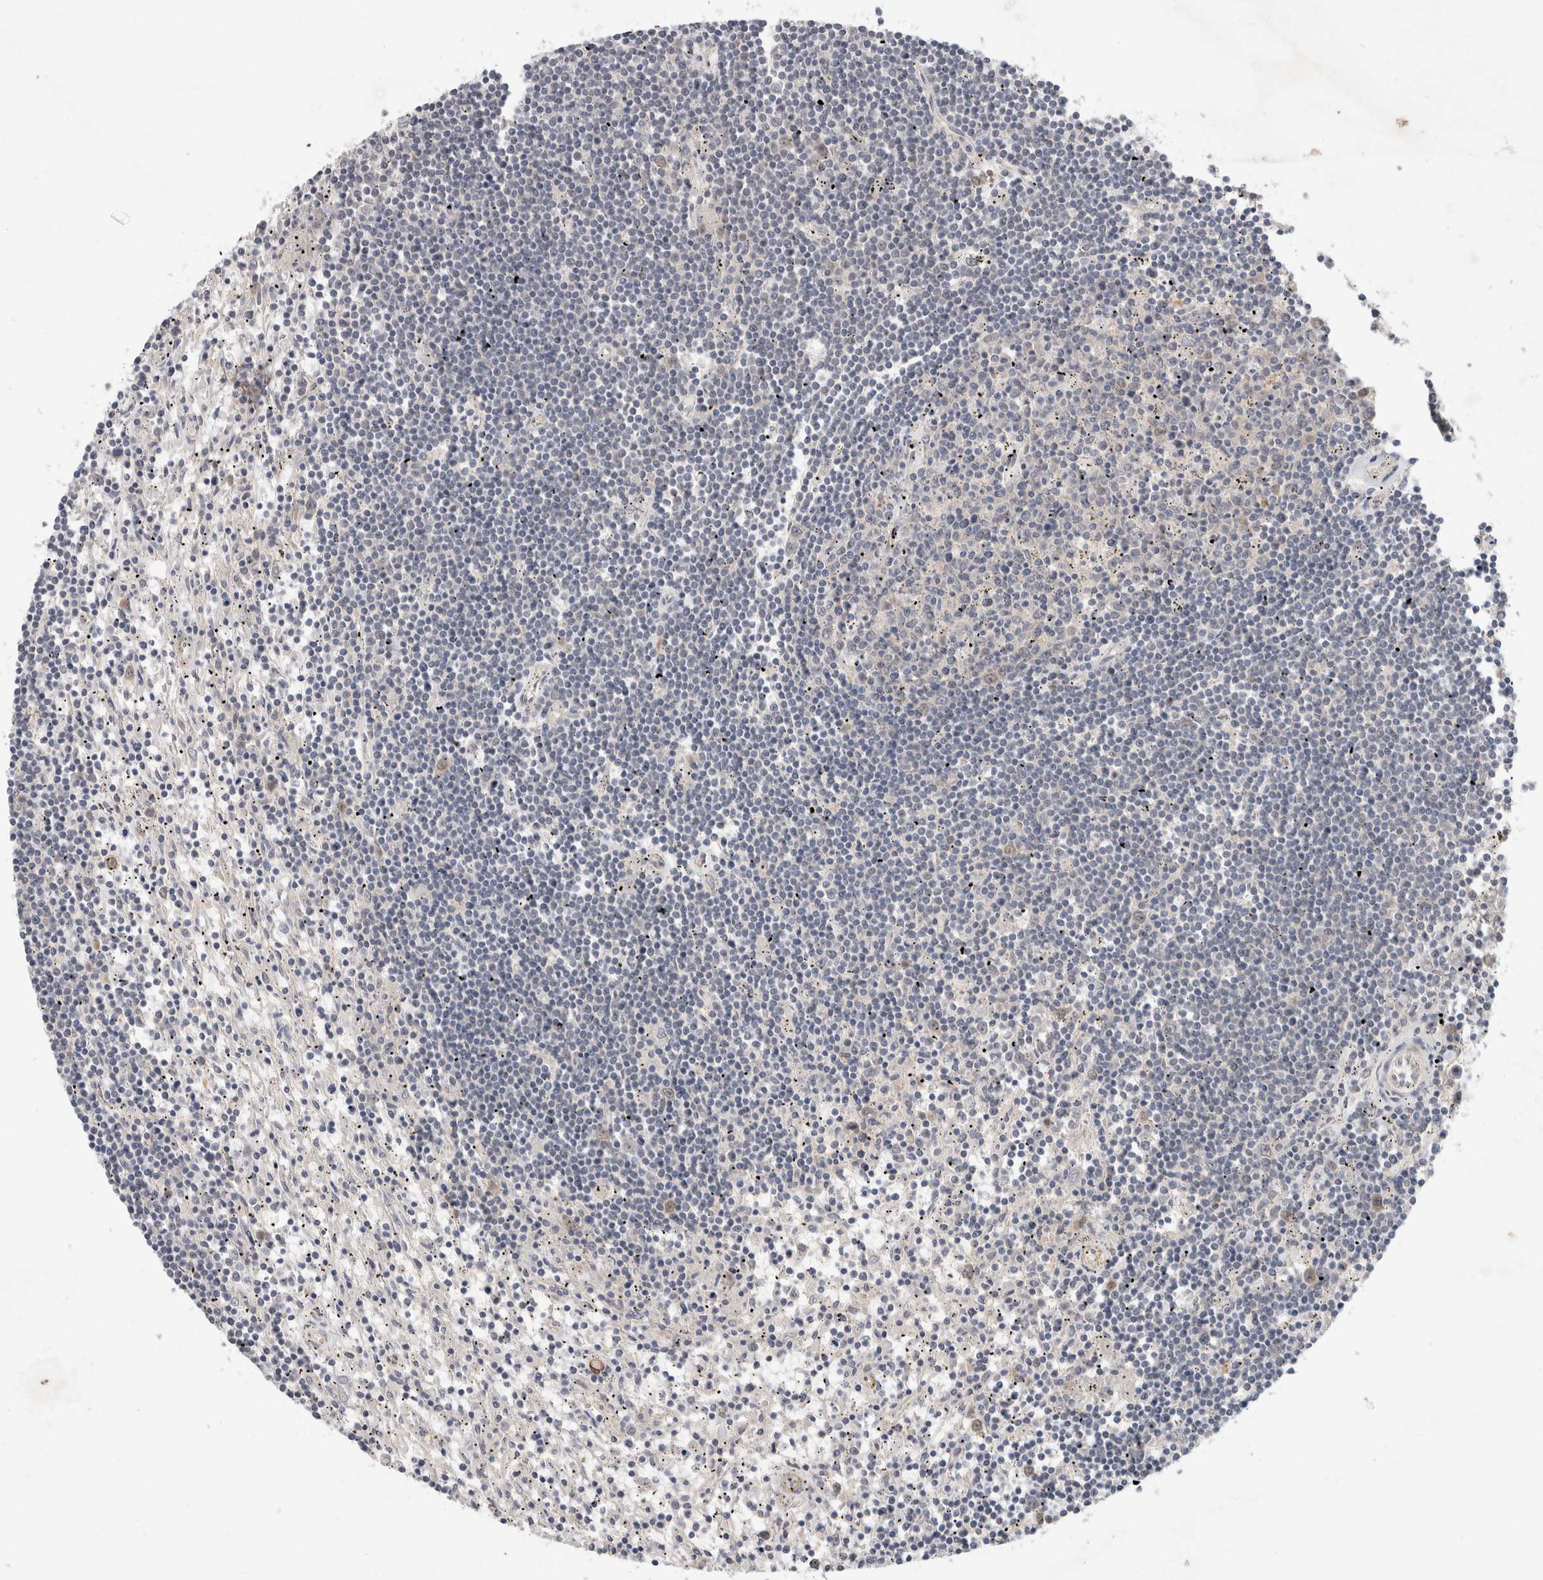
{"staining": {"intensity": "negative", "quantity": "none", "location": "none"}, "tissue": "lymphoma", "cell_type": "Tumor cells", "image_type": "cancer", "snomed": [{"axis": "morphology", "description": "Malignant lymphoma, non-Hodgkin's type, Low grade"}, {"axis": "topography", "description": "Spleen"}], "caption": "Lymphoma was stained to show a protein in brown. There is no significant staining in tumor cells.", "gene": "CRISPLD1", "patient": {"sex": "male", "age": 76}}